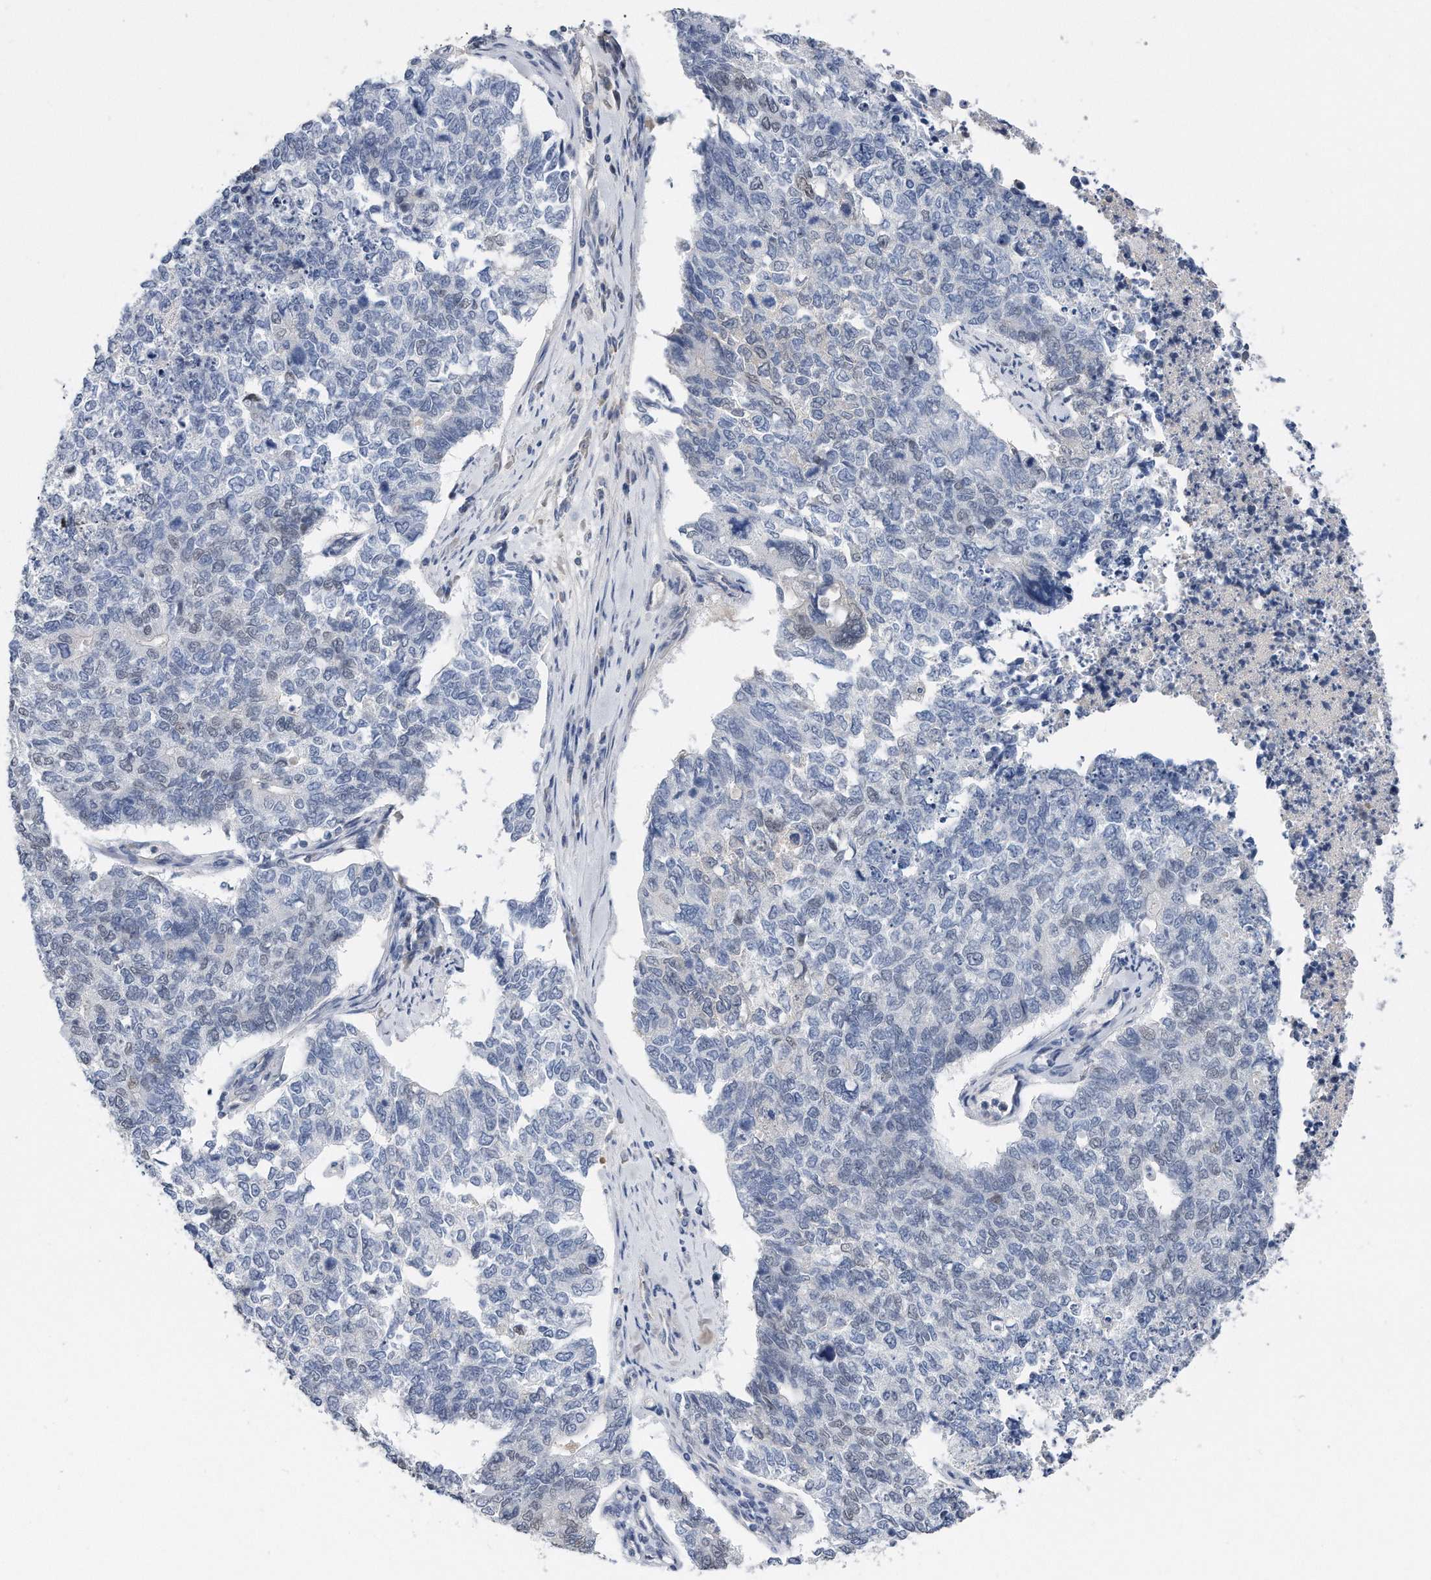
{"staining": {"intensity": "negative", "quantity": "none", "location": "none"}, "tissue": "cervical cancer", "cell_type": "Tumor cells", "image_type": "cancer", "snomed": [{"axis": "morphology", "description": "Squamous cell carcinoma, NOS"}, {"axis": "topography", "description": "Cervix"}], "caption": "IHC of squamous cell carcinoma (cervical) shows no expression in tumor cells.", "gene": "TP53INP1", "patient": {"sex": "female", "age": 63}}